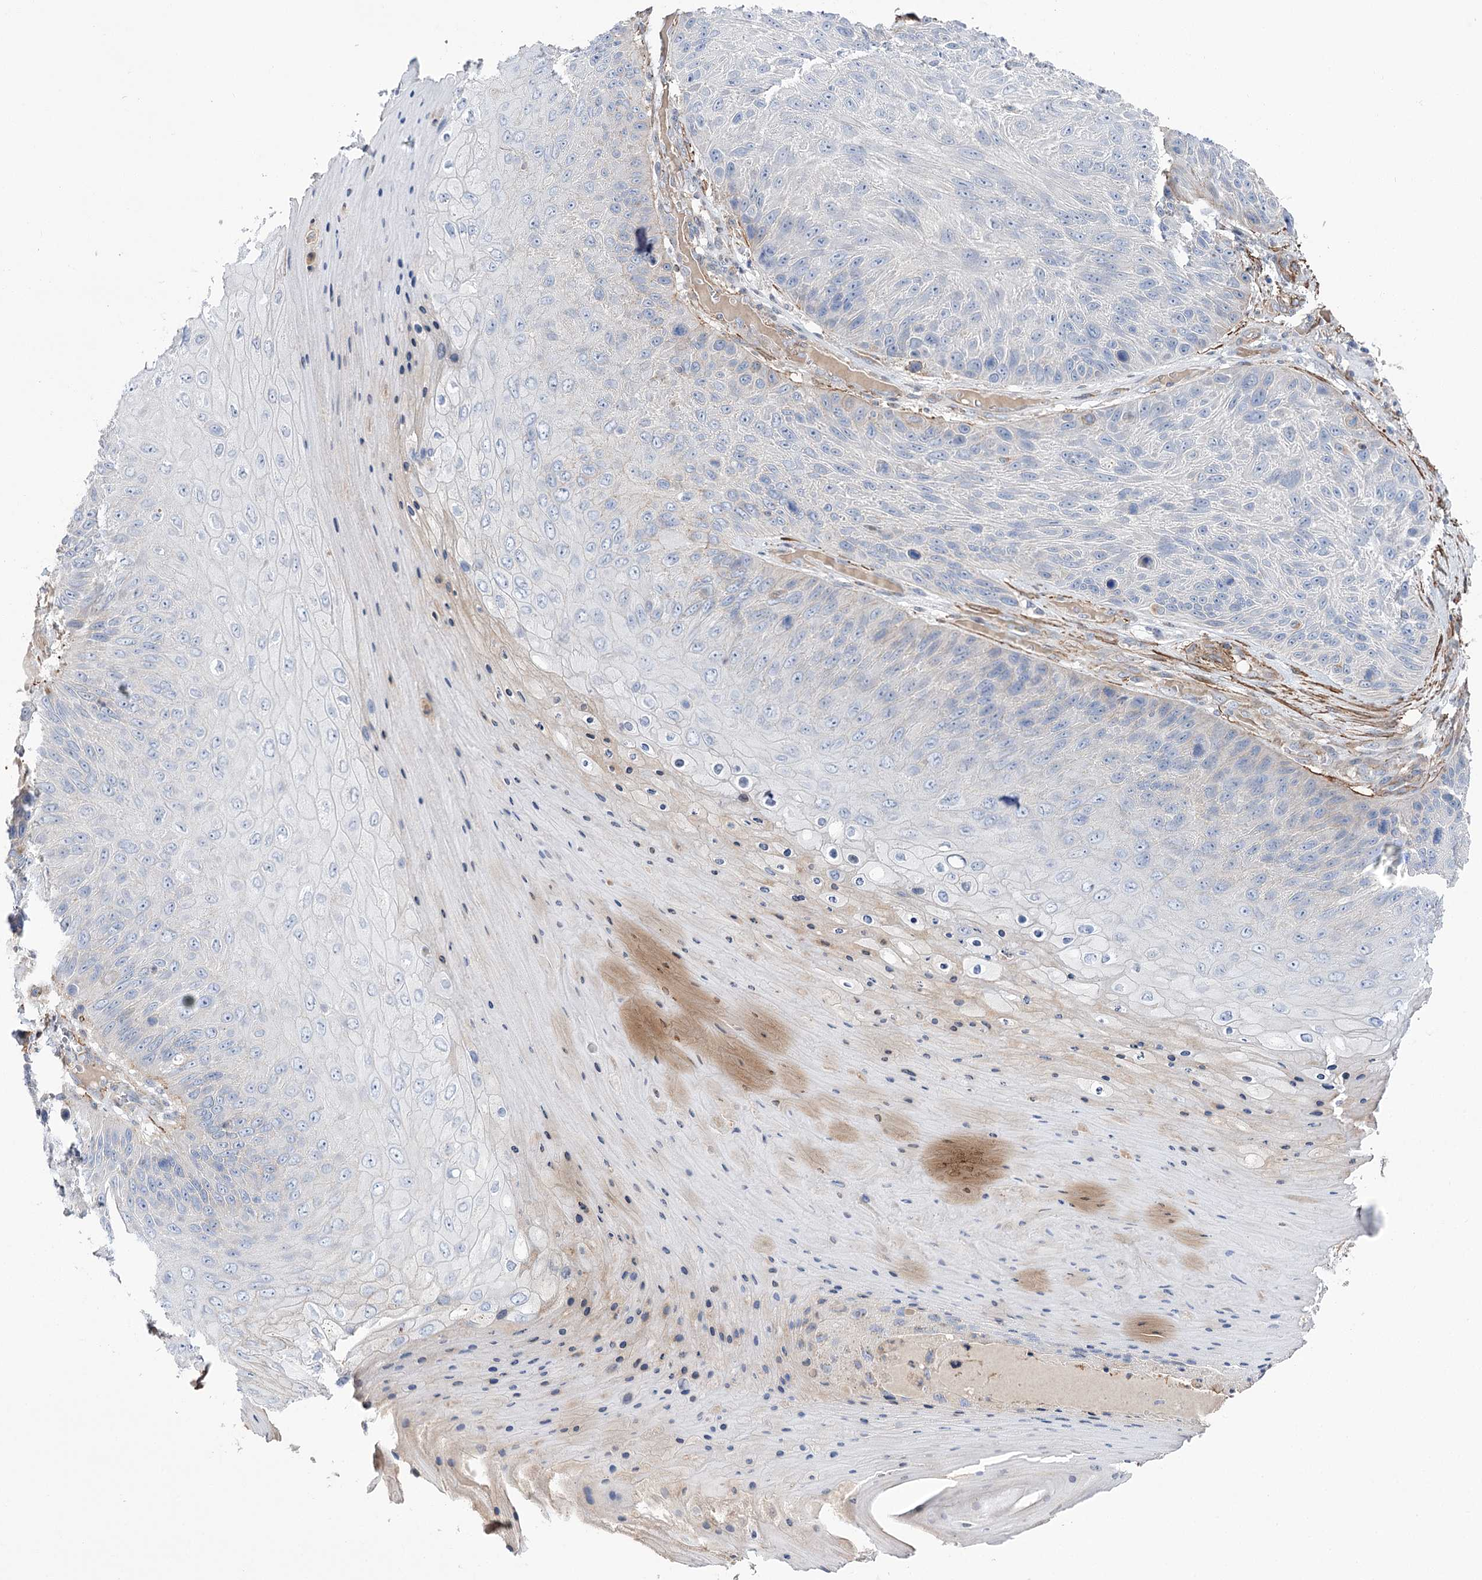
{"staining": {"intensity": "negative", "quantity": "none", "location": "none"}, "tissue": "skin cancer", "cell_type": "Tumor cells", "image_type": "cancer", "snomed": [{"axis": "morphology", "description": "Squamous cell carcinoma, NOS"}, {"axis": "topography", "description": "Skin"}], "caption": "A micrograph of skin cancer (squamous cell carcinoma) stained for a protein demonstrates no brown staining in tumor cells.", "gene": "WASHC3", "patient": {"sex": "female", "age": 88}}